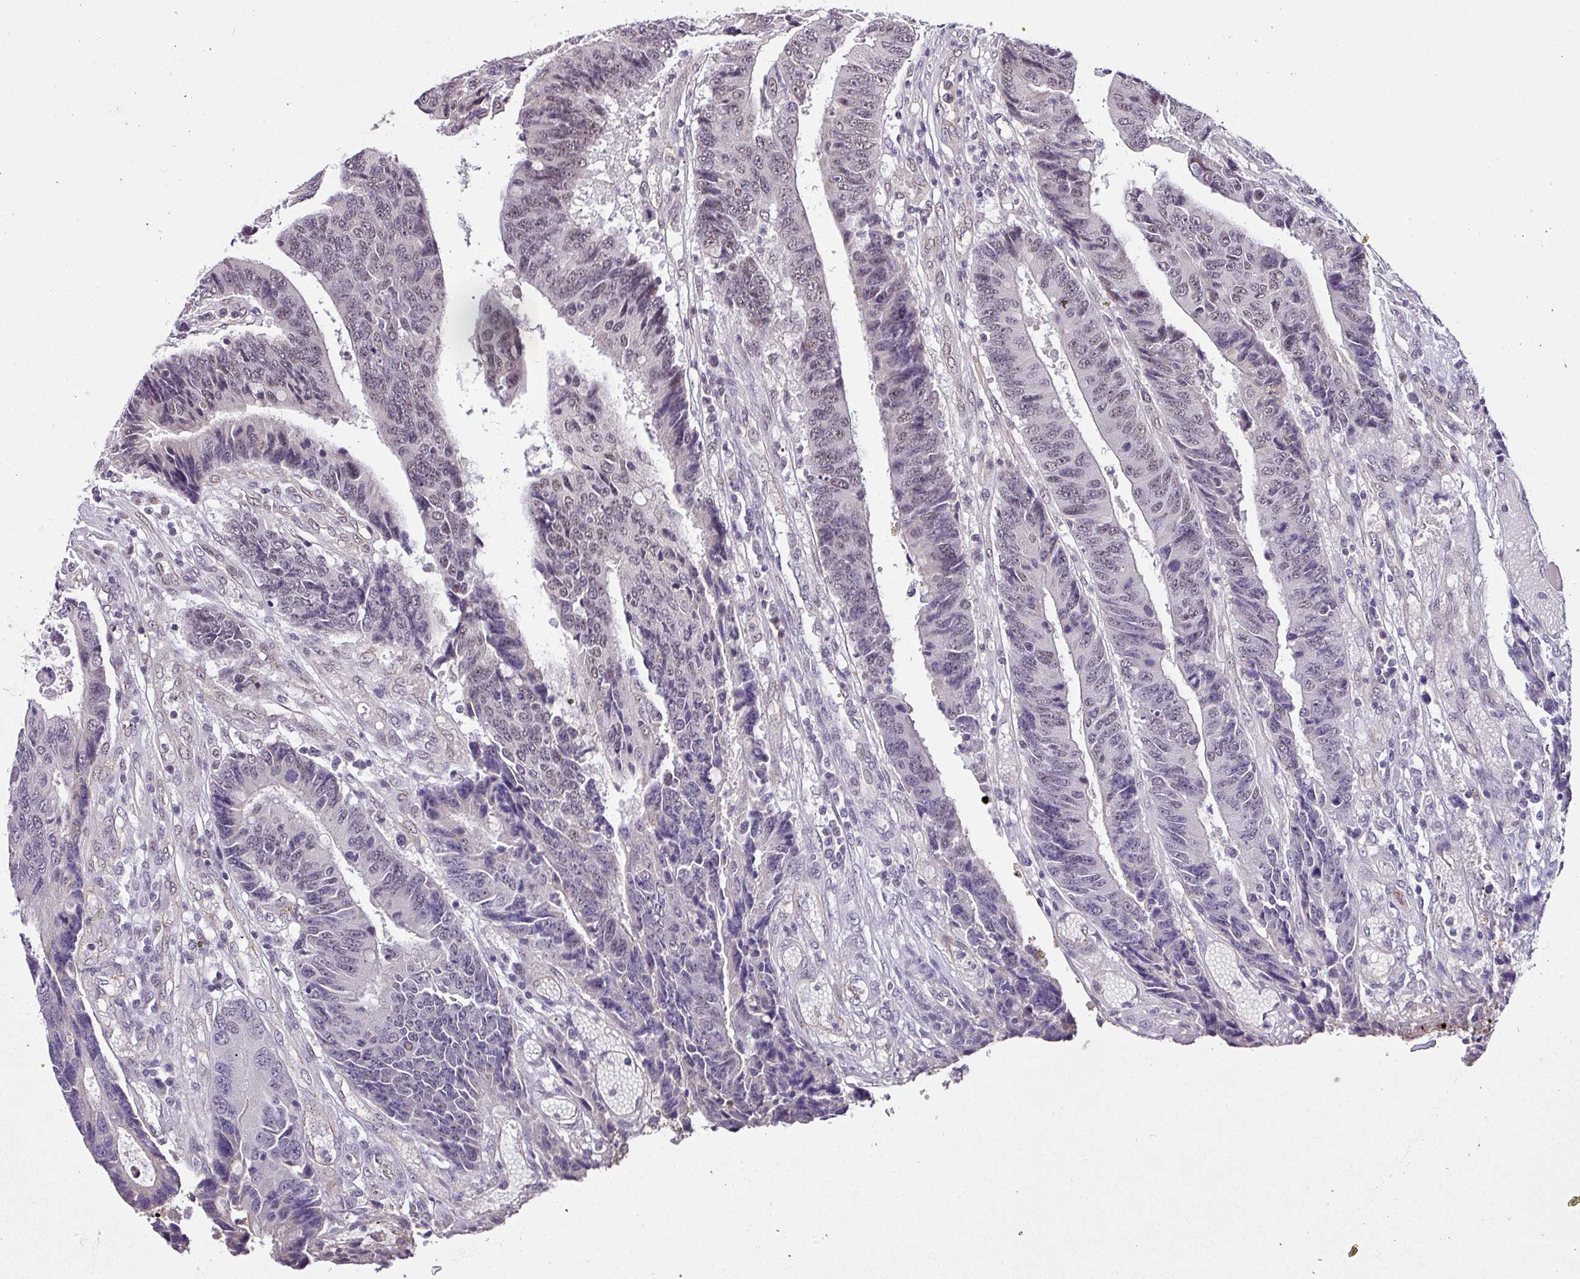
{"staining": {"intensity": "weak", "quantity": "<25%", "location": "nuclear"}, "tissue": "colorectal cancer", "cell_type": "Tumor cells", "image_type": "cancer", "snomed": [{"axis": "morphology", "description": "Adenocarcinoma, NOS"}, {"axis": "topography", "description": "Rectum"}], "caption": "Immunohistochemical staining of colorectal cancer shows no significant expression in tumor cells.", "gene": "NAPSA", "patient": {"sex": "male", "age": 84}}